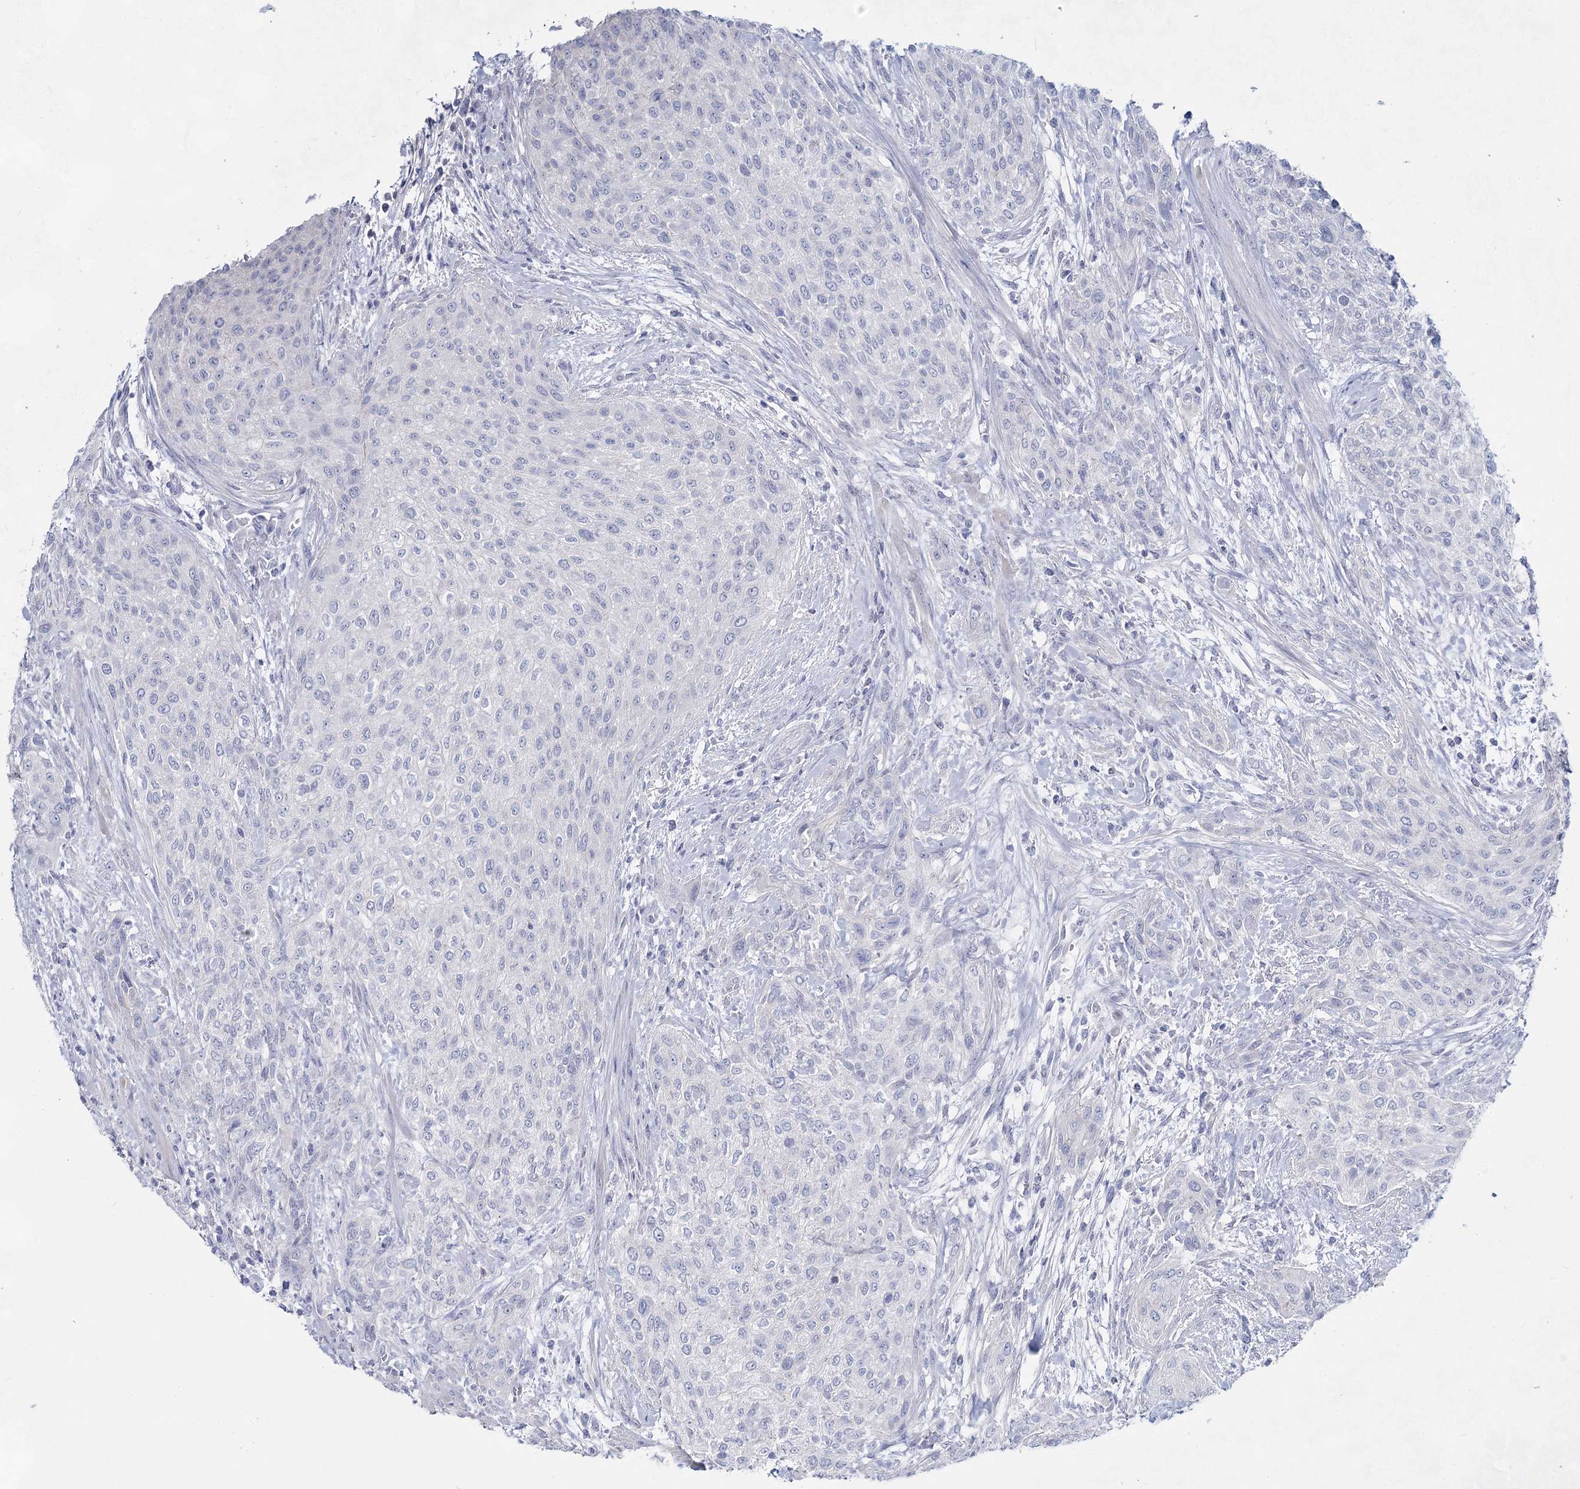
{"staining": {"intensity": "negative", "quantity": "none", "location": "none"}, "tissue": "urothelial cancer", "cell_type": "Tumor cells", "image_type": "cancer", "snomed": [{"axis": "morphology", "description": "Normal tissue, NOS"}, {"axis": "morphology", "description": "Urothelial carcinoma, NOS"}, {"axis": "topography", "description": "Urinary bladder"}, {"axis": "topography", "description": "Peripheral nerve tissue"}], "caption": "The image exhibits no significant expression in tumor cells of urothelial cancer.", "gene": "SLC17A2", "patient": {"sex": "male", "age": 35}}